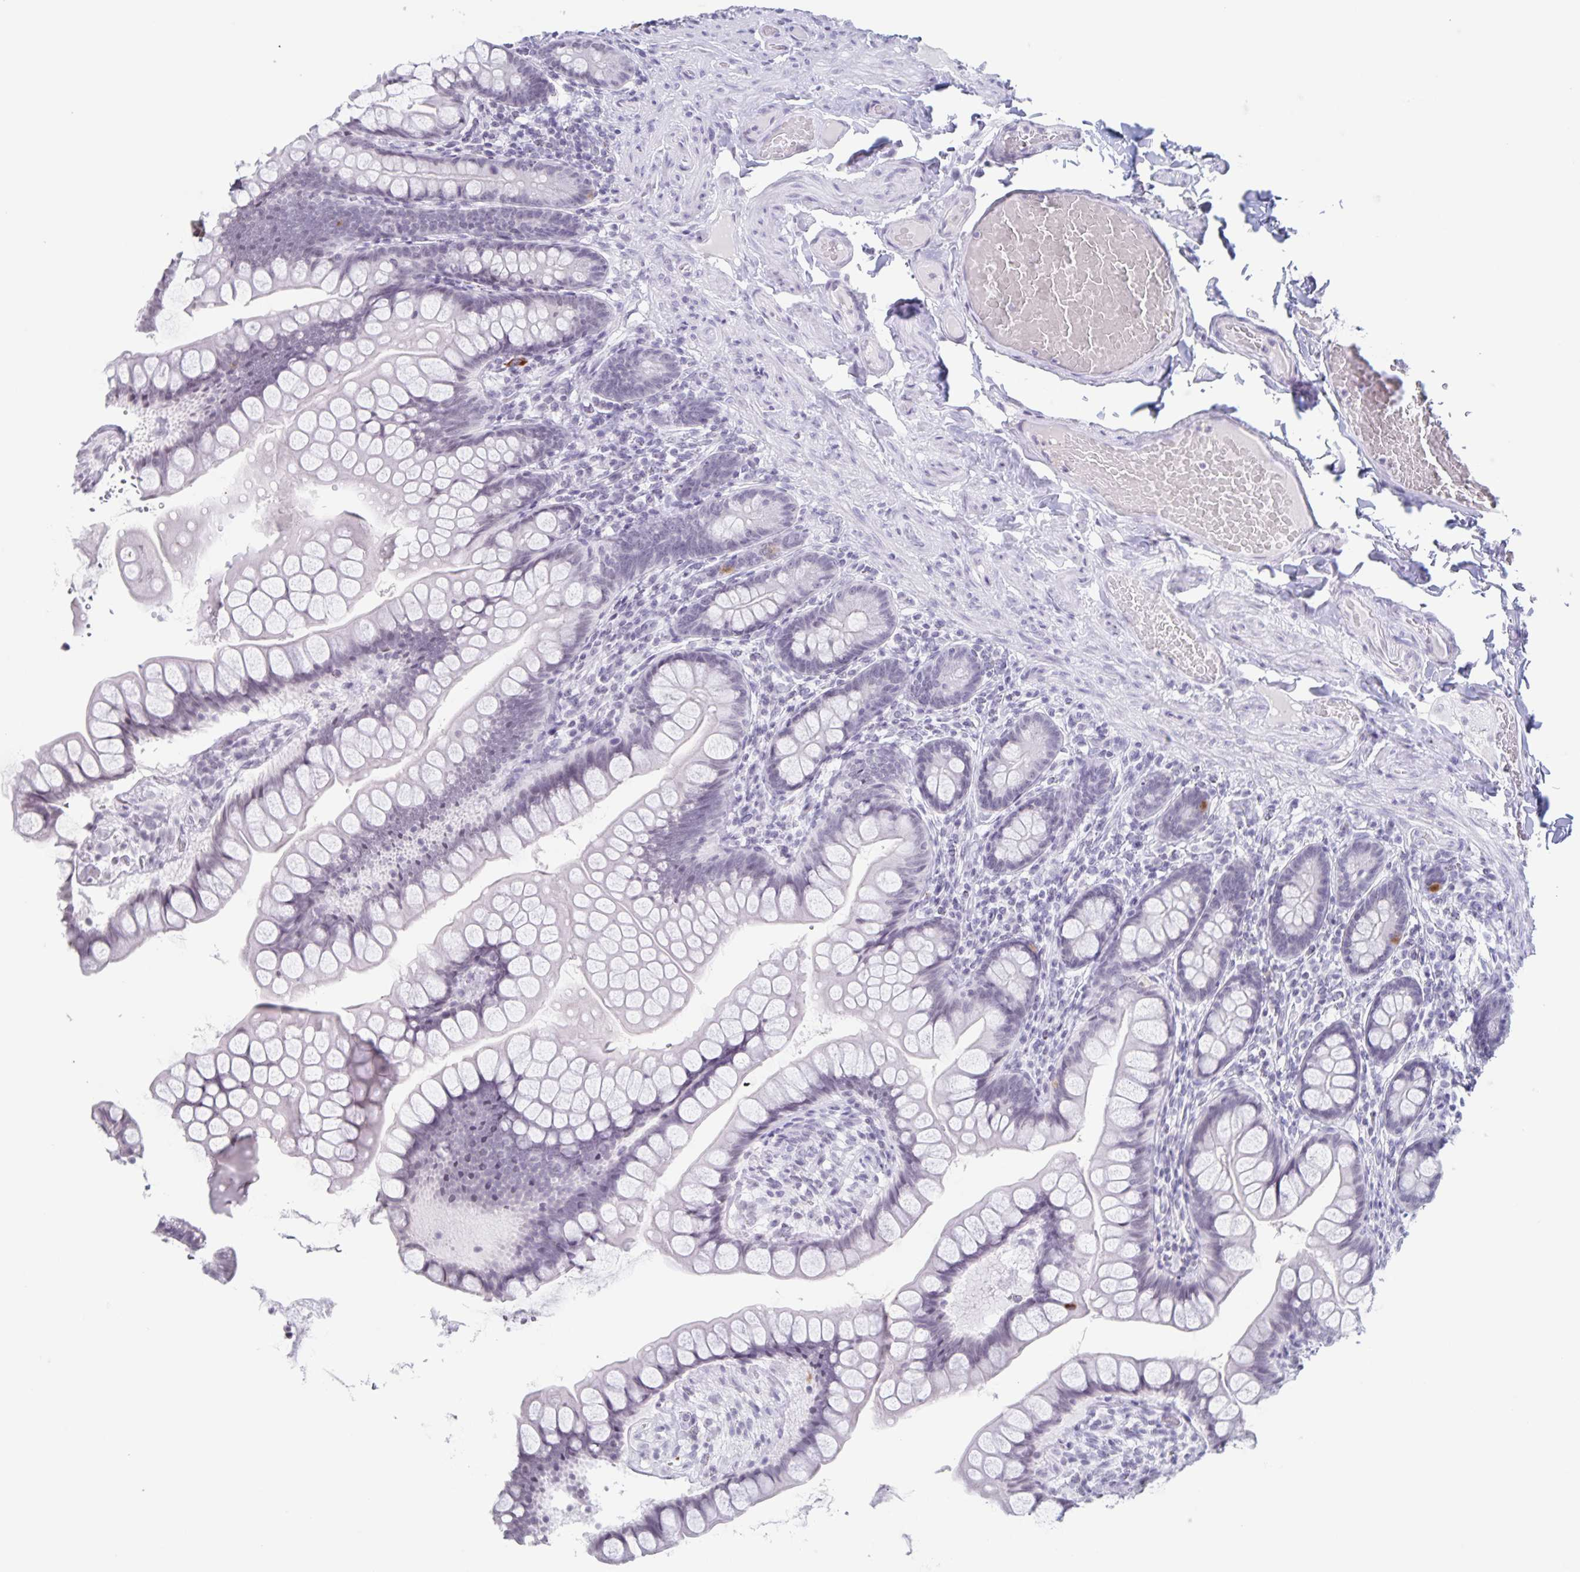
{"staining": {"intensity": "negative", "quantity": "none", "location": "none"}, "tissue": "small intestine", "cell_type": "Glandular cells", "image_type": "normal", "snomed": [{"axis": "morphology", "description": "Normal tissue, NOS"}, {"axis": "topography", "description": "Small intestine"}], "caption": "Small intestine stained for a protein using immunohistochemistry (IHC) exhibits no expression glandular cells.", "gene": "LCE6A", "patient": {"sex": "male", "age": 70}}